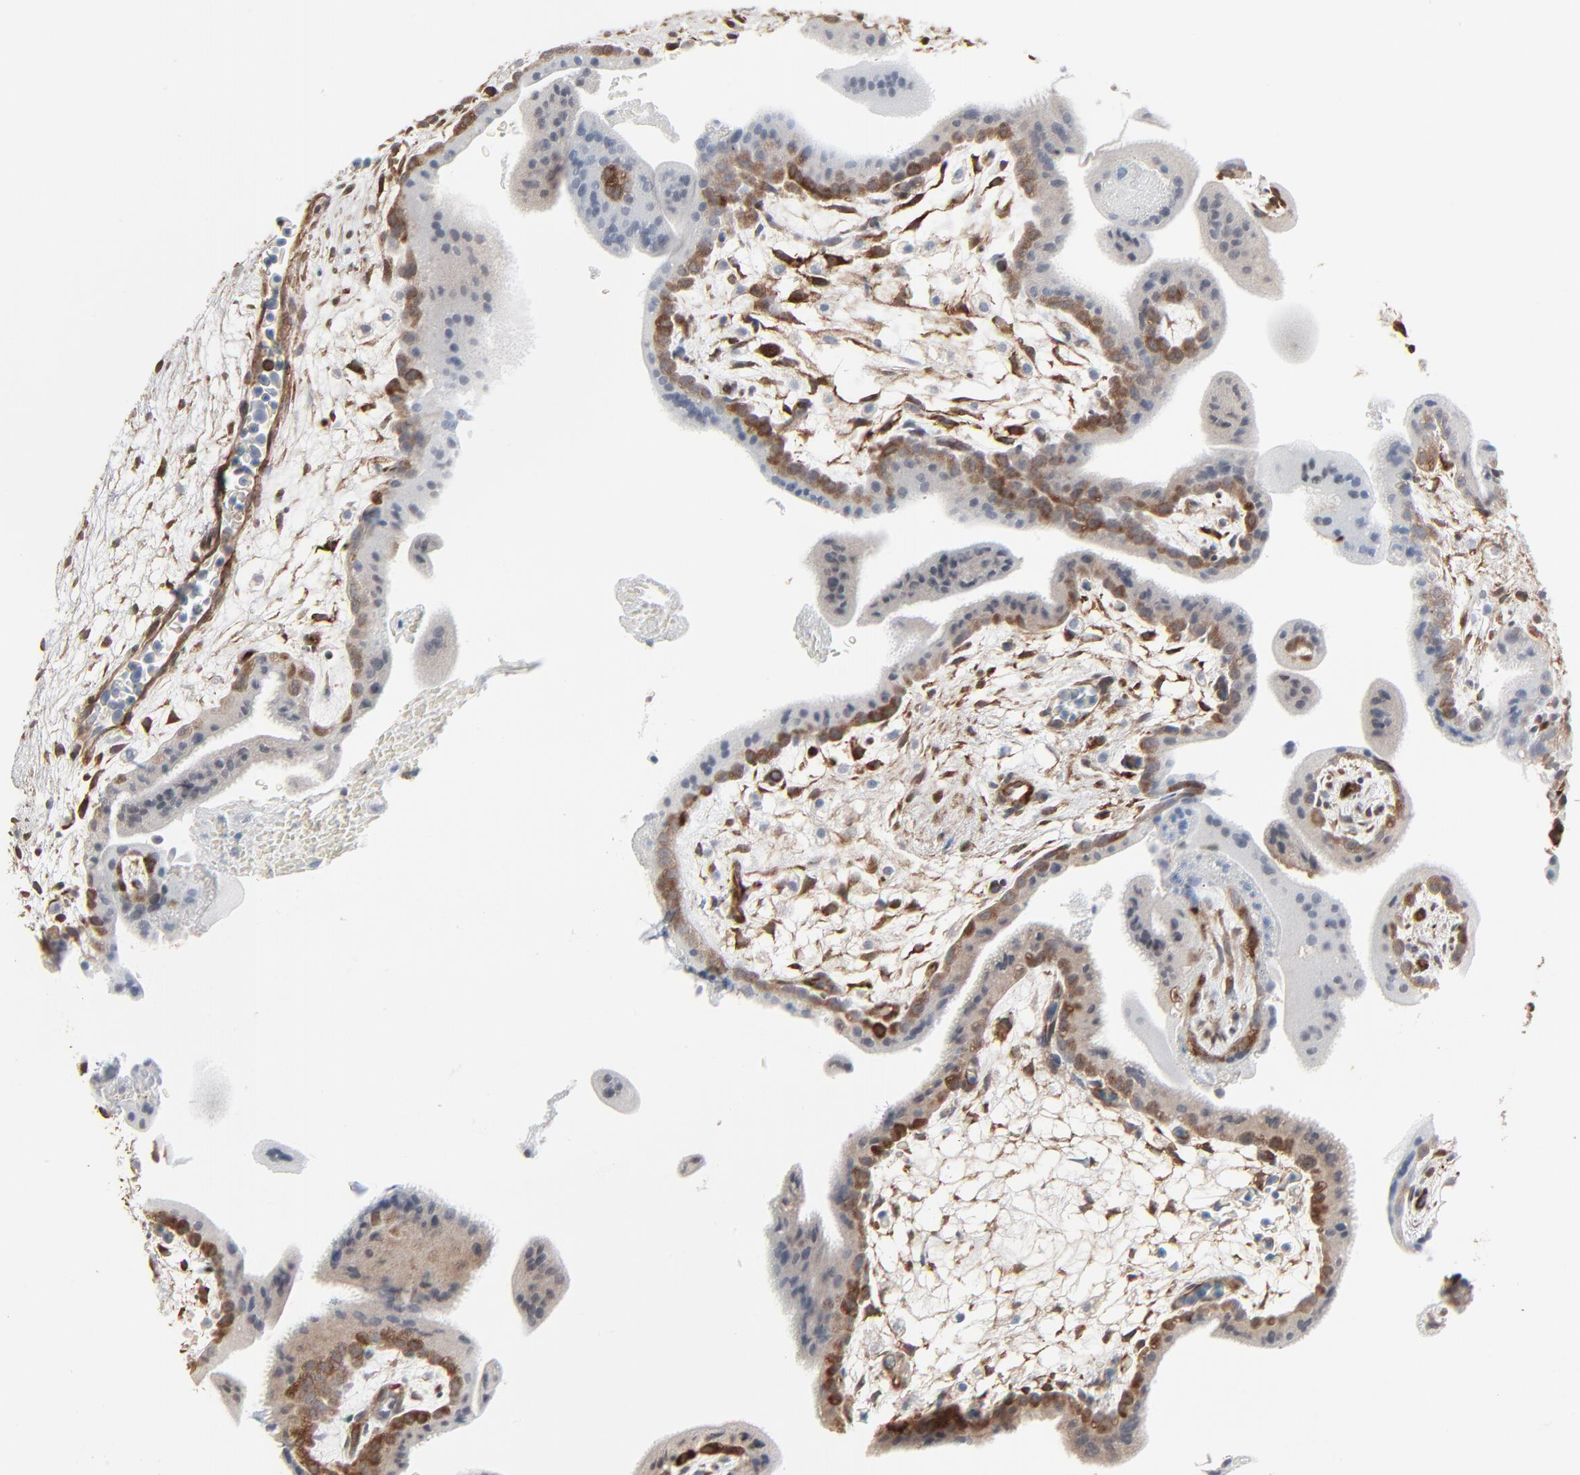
{"staining": {"intensity": "strong", "quantity": "25%-75%", "location": "cytoplasmic/membranous"}, "tissue": "placenta", "cell_type": "Trophoblastic cells", "image_type": "normal", "snomed": [{"axis": "morphology", "description": "Normal tissue, NOS"}, {"axis": "topography", "description": "Placenta"}], "caption": "Protein staining shows strong cytoplasmic/membranous staining in approximately 25%-75% of trophoblastic cells in normal placenta. Immunohistochemistry stains the protein in brown and the nuclei are stained blue.", "gene": "PHGDH", "patient": {"sex": "female", "age": 35}}